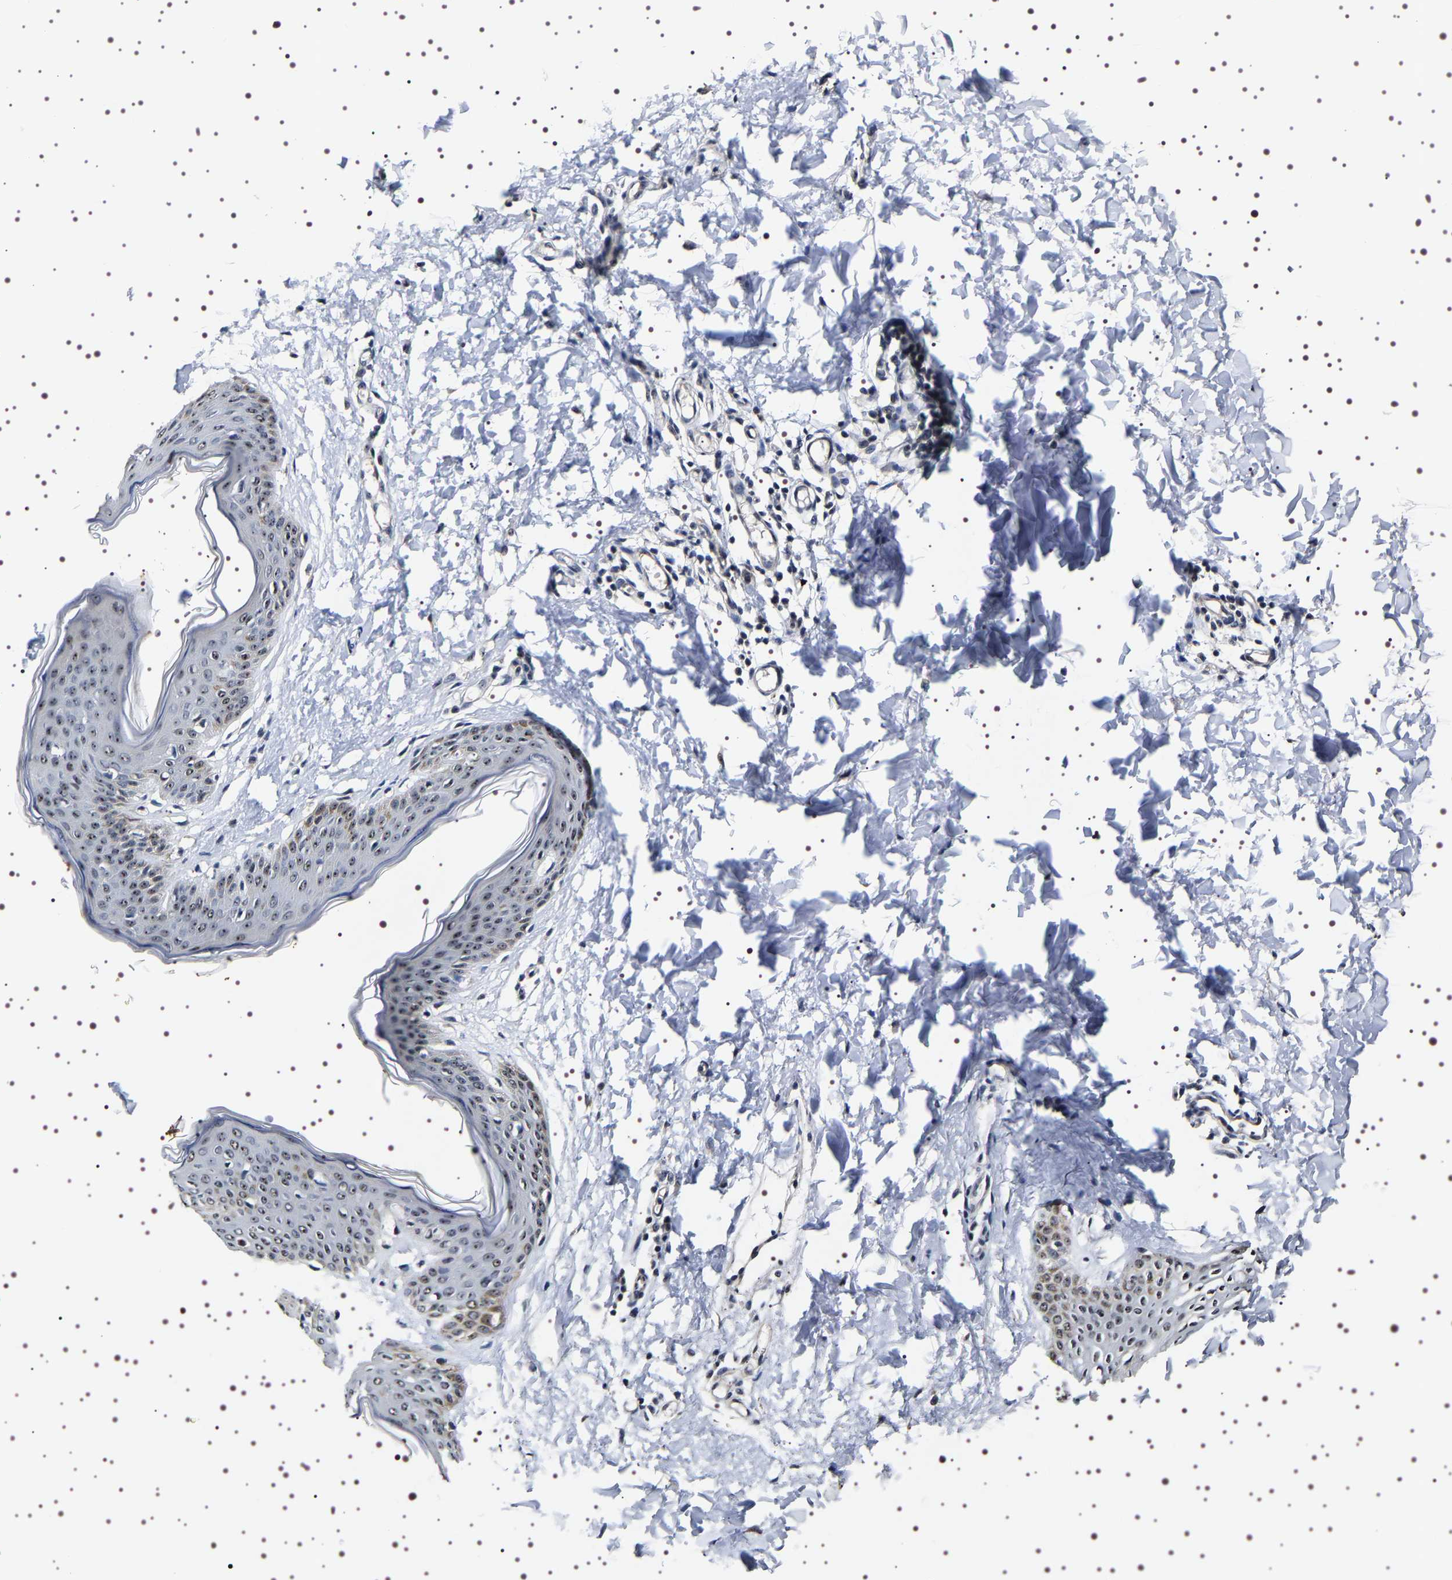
{"staining": {"intensity": "negative", "quantity": "none", "location": "none"}, "tissue": "skin", "cell_type": "Fibroblasts", "image_type": "normal", "snomed": [{"axis": "morphology", "description": "Normal tissue, NOS"}, {"axis": "topography", "description": "Skin"}], "caption": "There is no significant positivity in fibroblasts of skin. Nuclei are stained in blue.", "gene": "GNL3", "patient": {"sex": "female", "age": 17}}